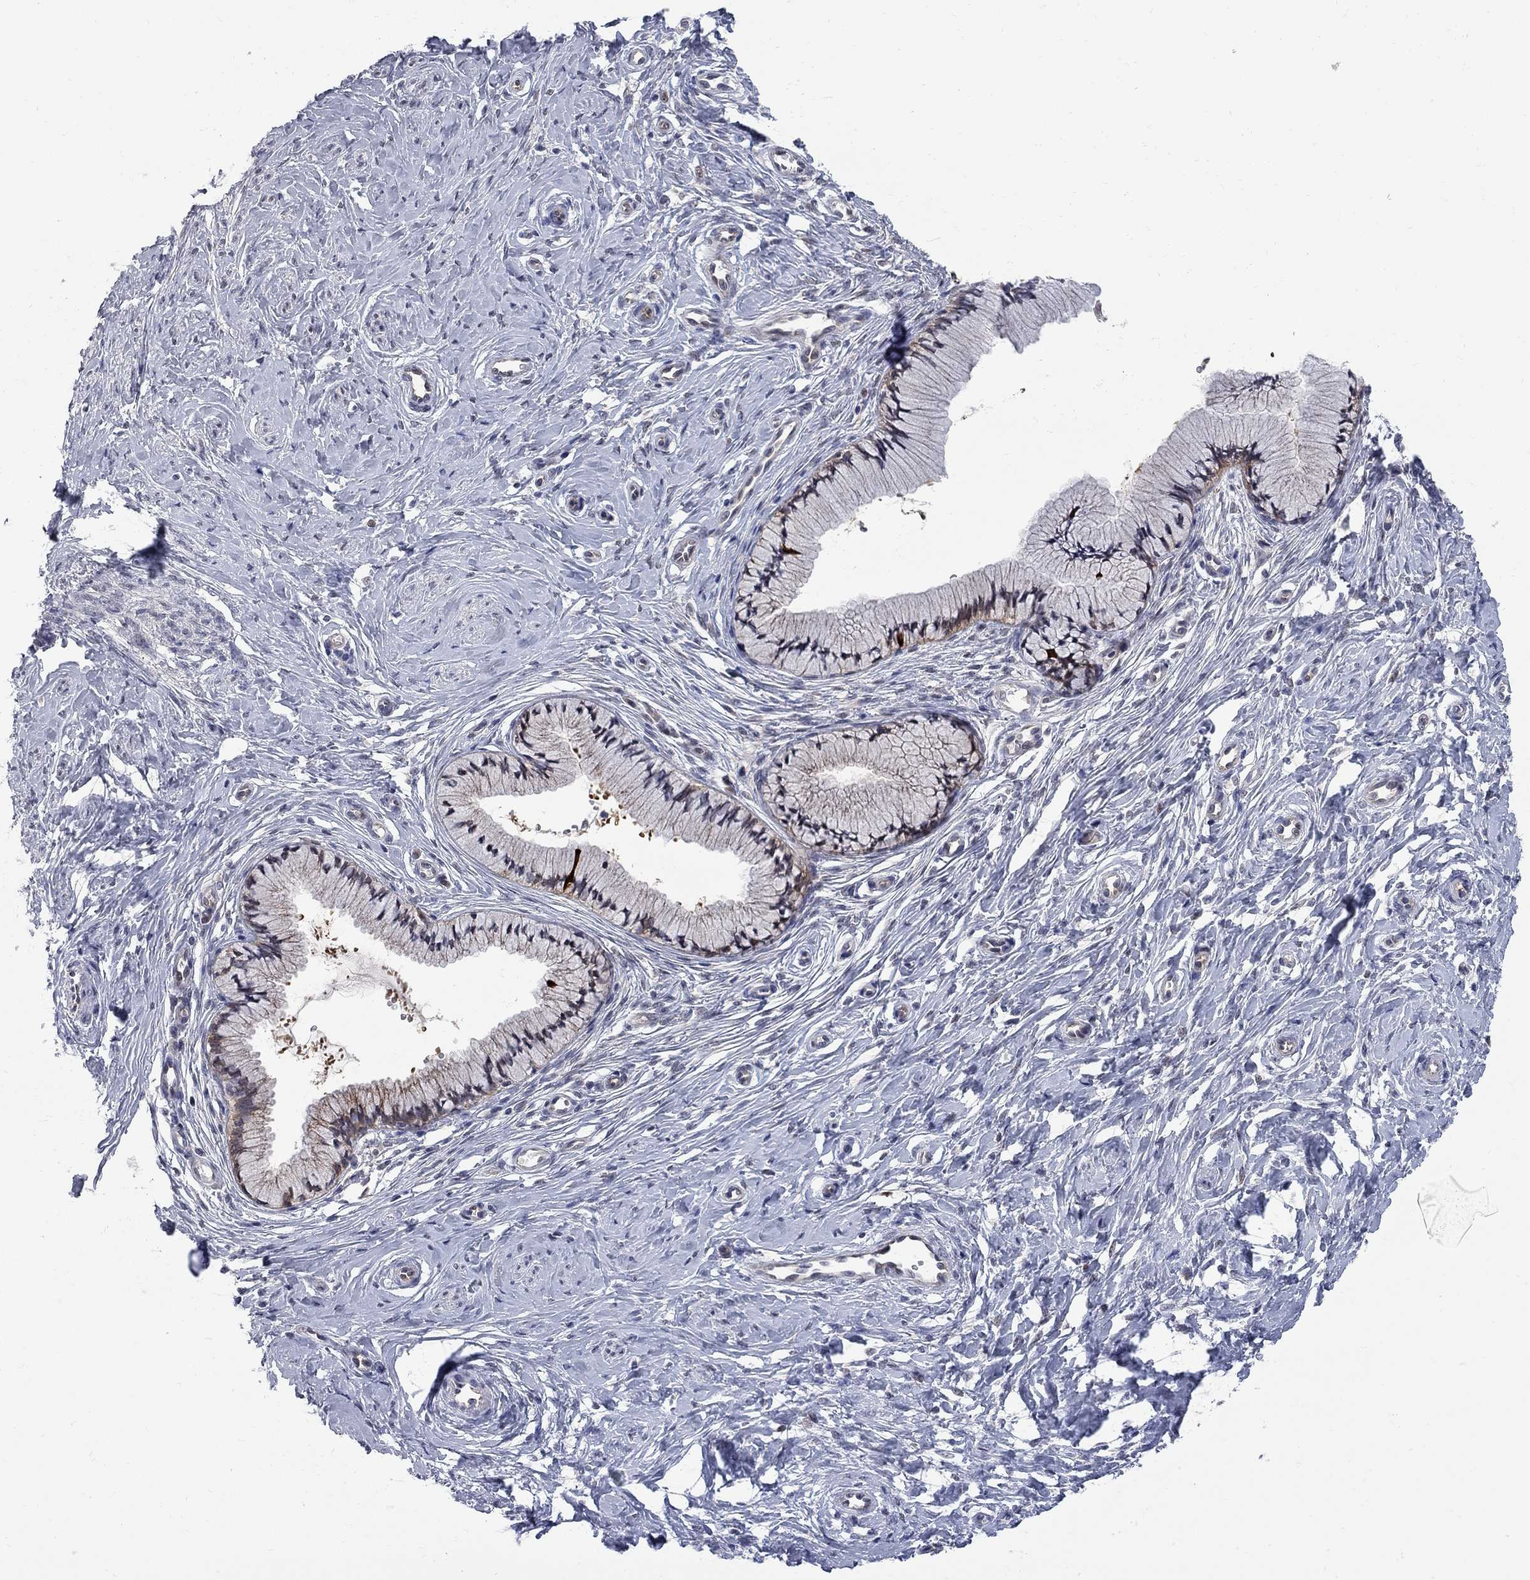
{"staining": {"intensity": "negative", "quantity": "none", "location": "none"}, "tissue": "cervix", "cell_type": "Glandular cells", "image_type": "normal", "snomed": [{"axis": "morphology", "description": "Normal tissue, NOS"}, {"axis": "topography", "description": "Cervix"}], "caption": "Glandular cells show no significant positivity in benign cervix. (DAB (3,3'-diaminobenzidine) immunohistochemistry (IHC), high magnification).", "gene": "ENSG00000255639", "patient": {"sex": "female", "age": 37}}